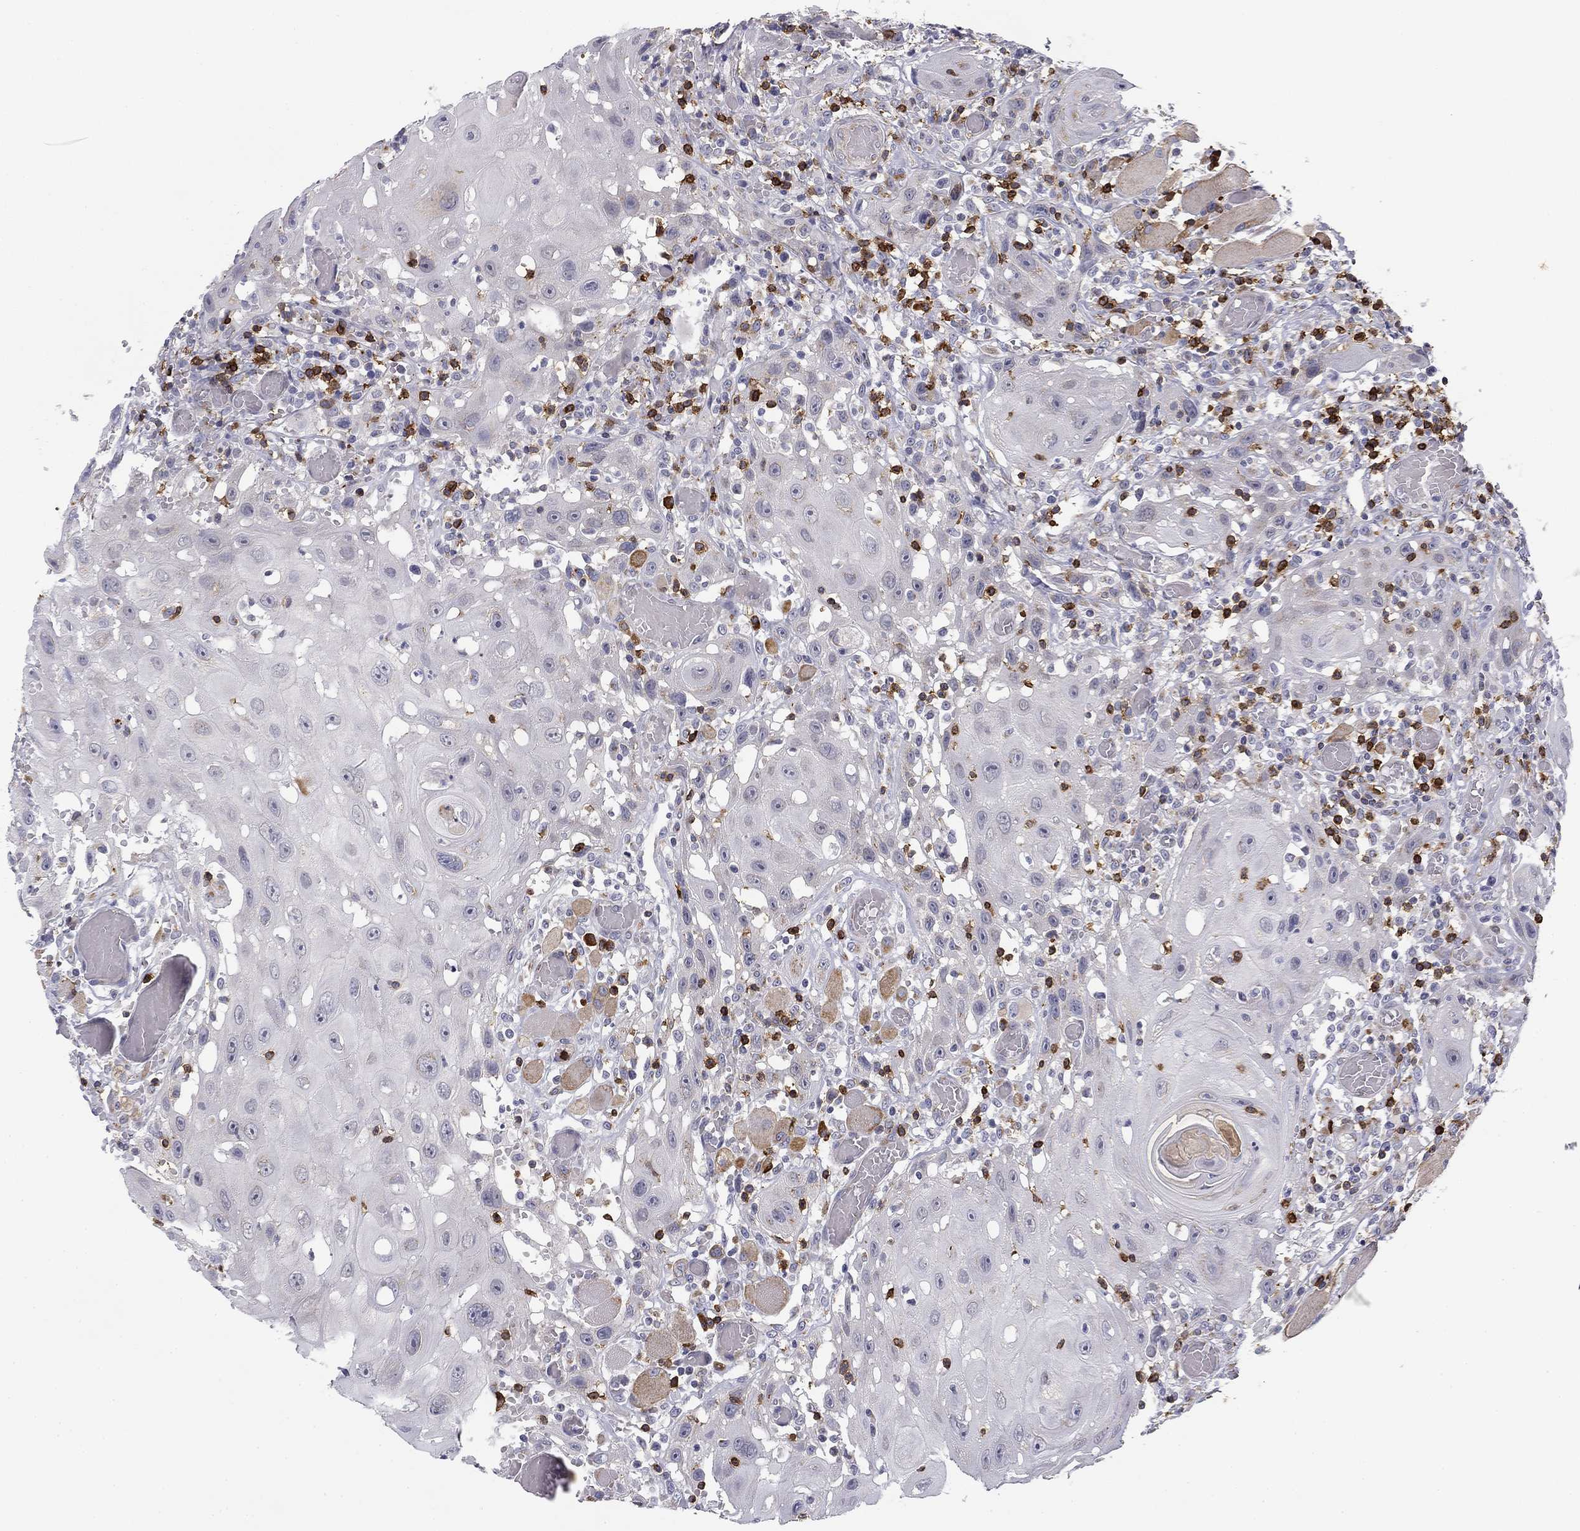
{"staining": {"intensity": "negative", "quantity": "none", "location": "none"}, "tissue": "head and neck cancer", "cell_type": "Tumor cells", "image_type": "cancer", "snomed": [{"axis": "morphology", "description": "Normal tissue, NOS"}, {"axis": "morphology", "description": "Squamous cell carcinoma, NOS"}, {"axis": "topography", "description": "Oral tissue"}, {"axis": "topography", "description": "Head-Neck"}], "caption": "Immunohistochemistry (IHC) of human head and neck cancer shows no expression in tumor cells.", "gene": "TRAT1", "patient": {"sex": "male", "age": 71}}